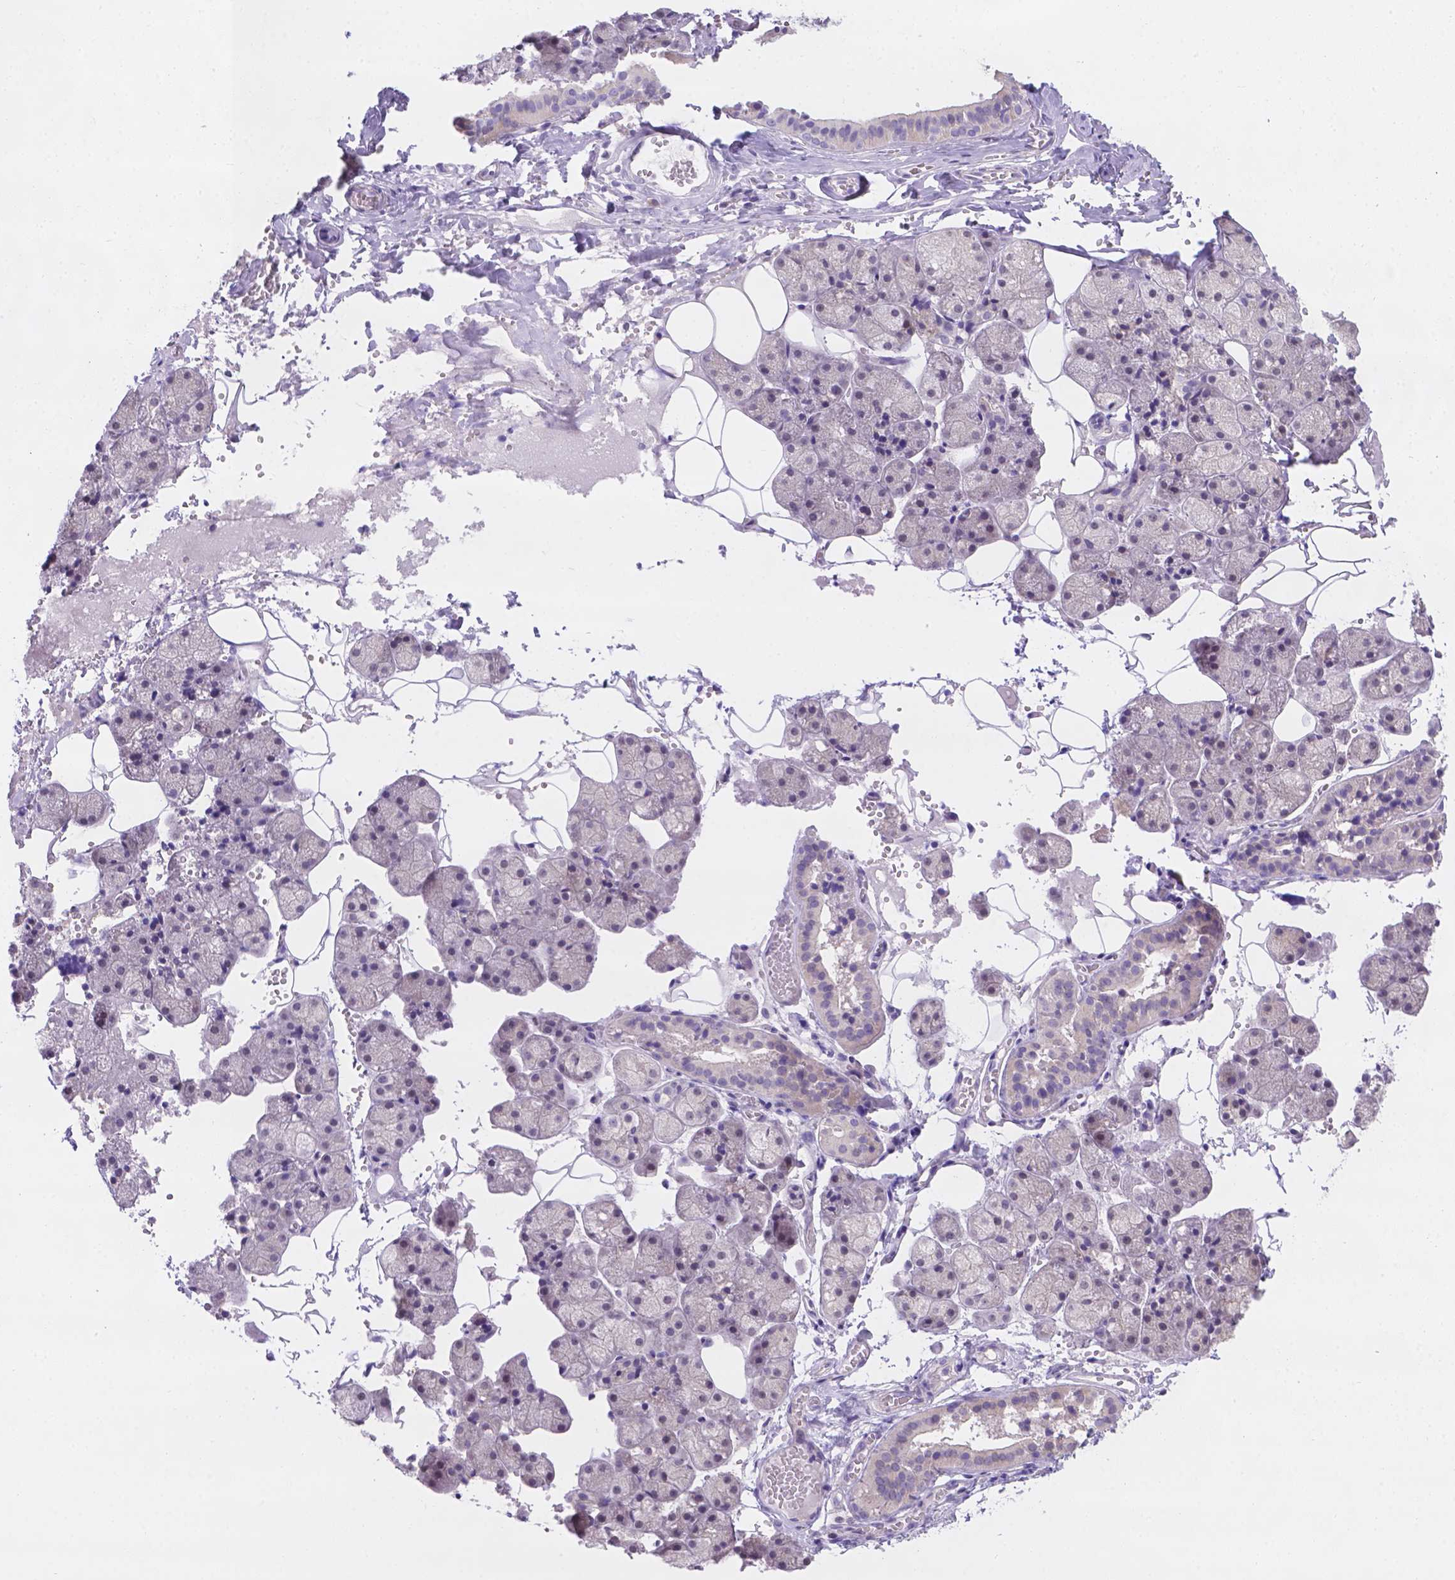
{"staining": {"intensity": "moderate", "quantity": "<25%", "location": "cytoplasmic/membranous"}, "tissue": "salivary gland", "cell_type": "Glandular cells", "image_type": "normal", "snomed": [{"axis": "morphology", "description": "Normal tissue, NOS"}, {"axis": "topography", "description": "Salivary gland"}], "caption": "Immunohistochemical staining of normal salivary gland reveals <25% levels of moderate cytoplasmic/membranous protein positivity in approximately <25% of glandular cells.", "gene": "CD96", "patient": {"sex": "male", "age": 38}}